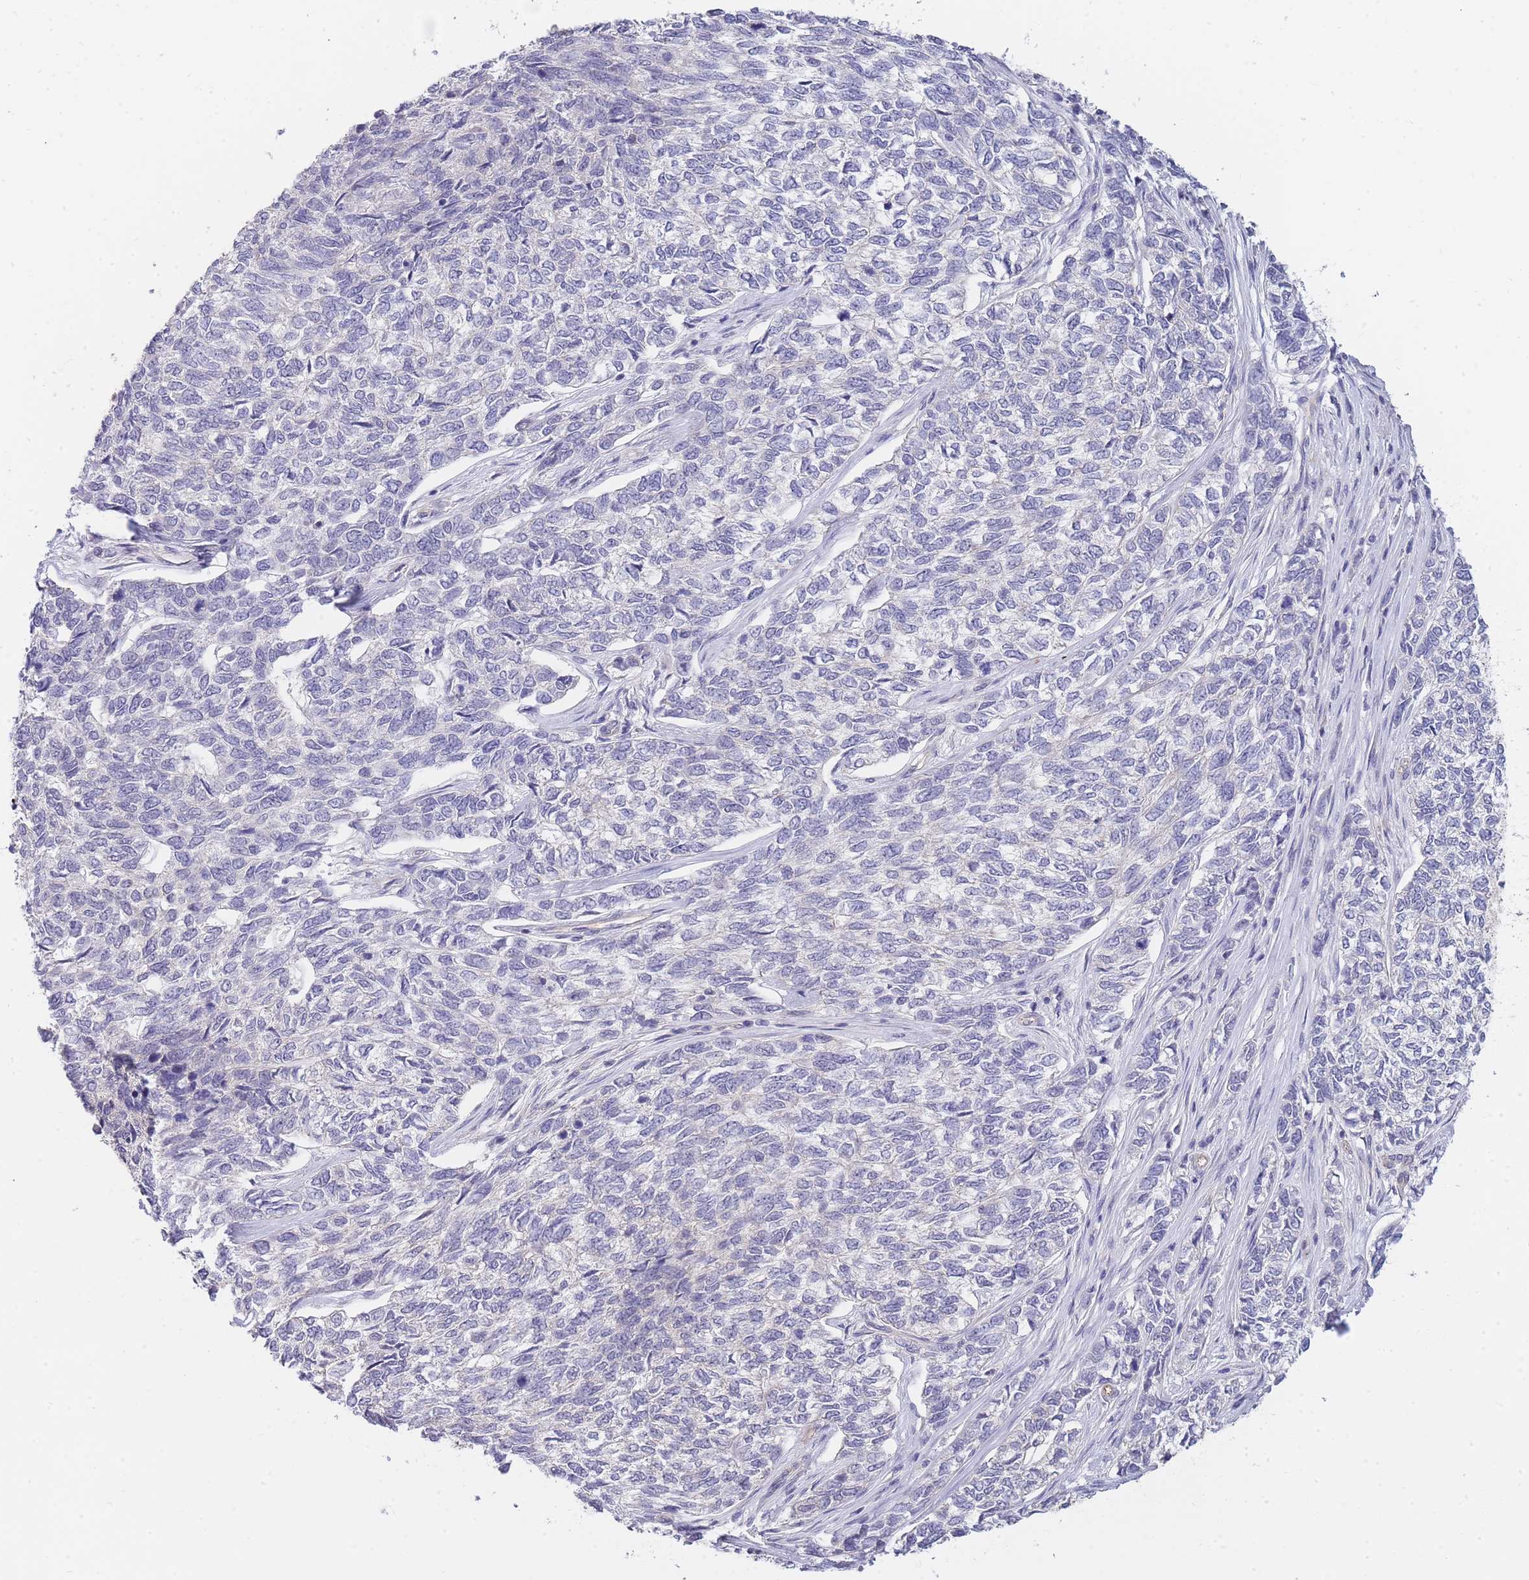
{"staining": {"intensity": "negative", "quantity": "none", "location": "none"}, "tissue": "skin cancer", "cell_type": "Tumor cells", "image_type": "cancer", "snomed": [{"axis": "morphology", "description": "Basal cell carcinoma"}, {"axis": "topography", "description": "Skin"}], "caption": "Skin basal cell carcinoma stained for a protein using IHC displays no expression tumor cells.", "gene": "C19orf25", "patient": {"sex": "female", "age": 65}}